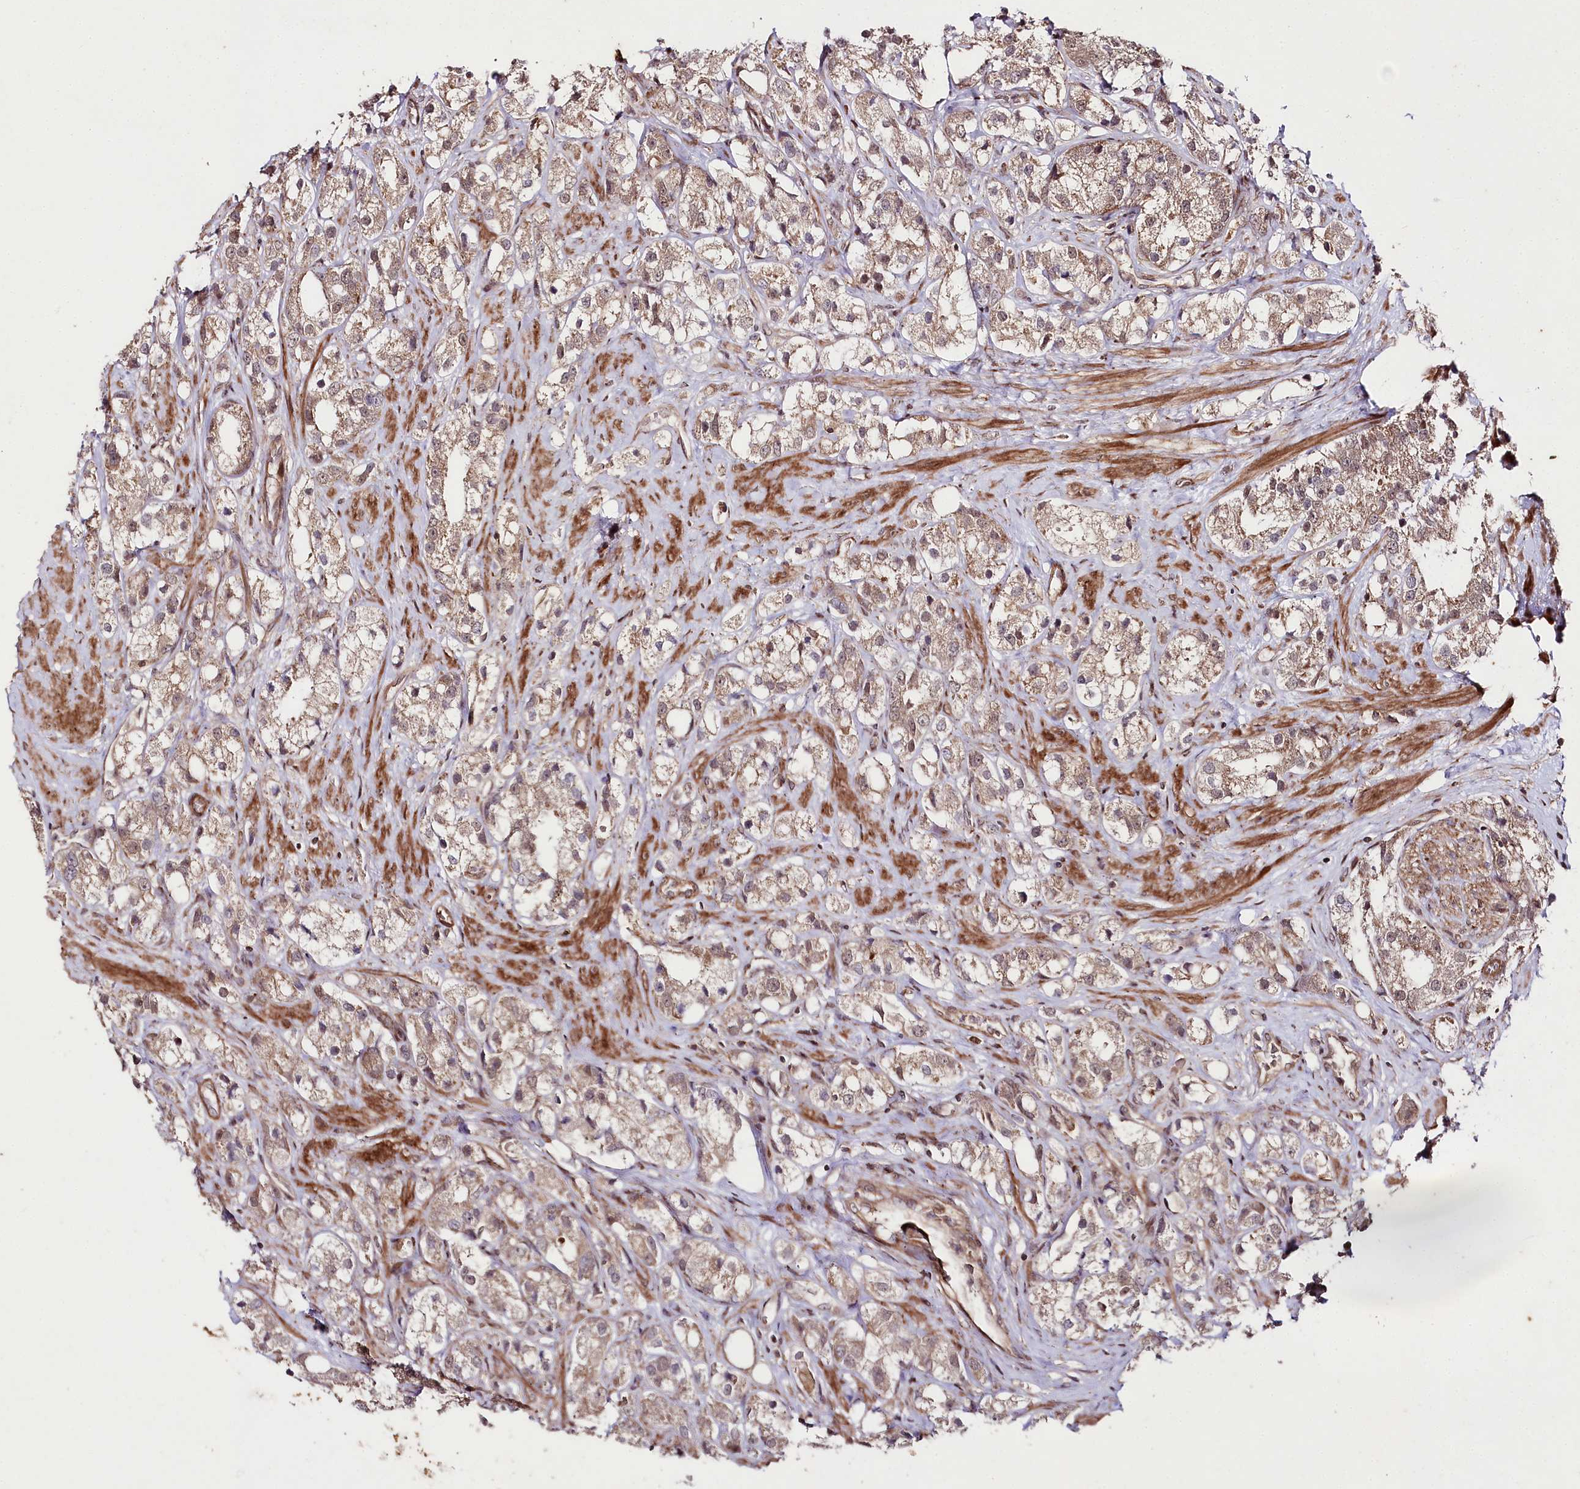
{"staining": {"intensity": "moderate", "quantity": "25%-75%", "location": "cytoplasmic/membranous"}, "tissue": "prostate cancer", "cell_type": "Tumor cells", "image_type": "cancer", "snomed": [{"axis": "morphology", "description": "Adenocarcinoma, NOS"}, {"axis": "topography", "description": "Prostate"}], "caption": "Human adenocarcinoma (prostate) stained for a protein (brown) reveals moderate cytoplasmic/membranous positive expression in about 25%-75% of tumor cells.", "gene": "PHLDB1", "patient": {"sex": "male", "age": 79}}